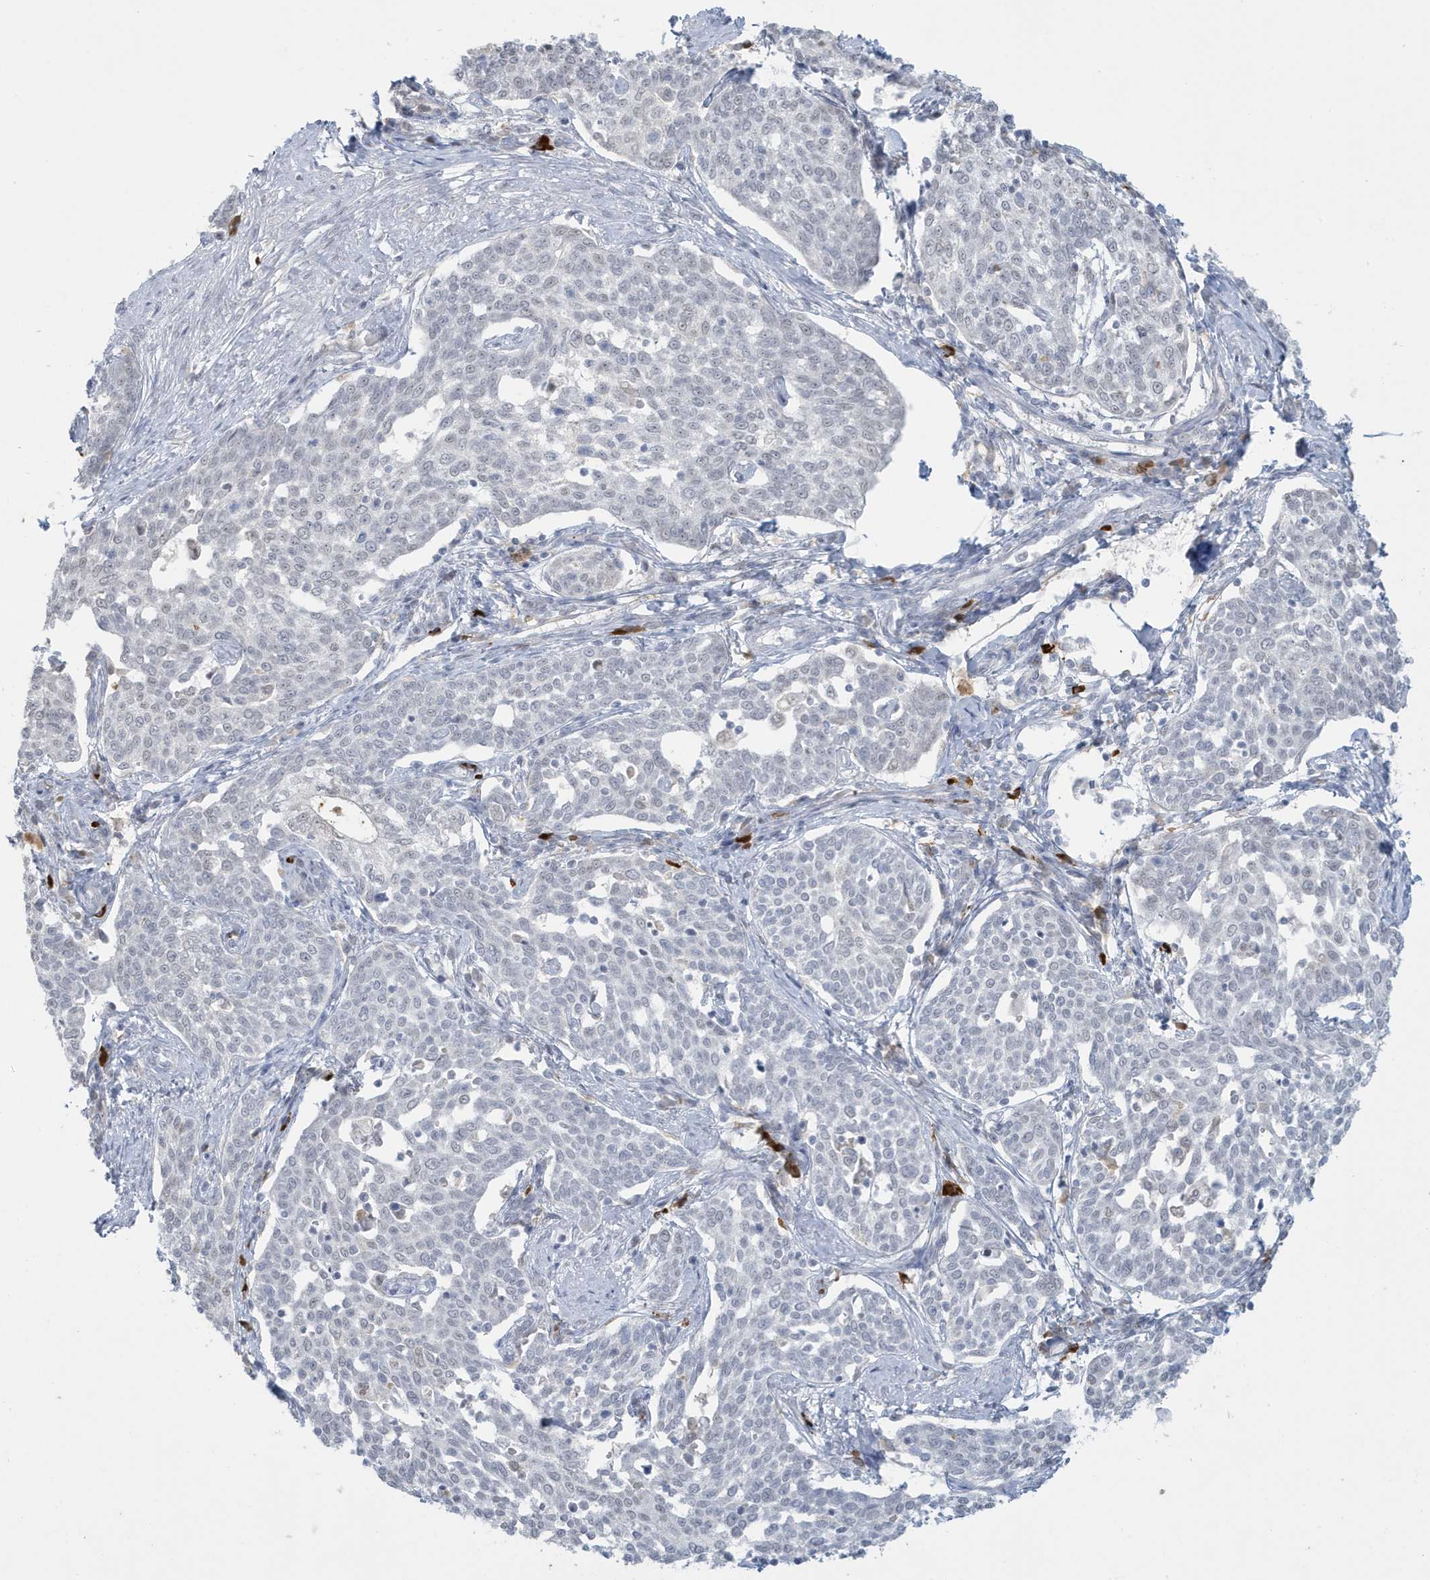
{"staining": {"intensity": "negative", "quantity": "none", "location": "none"}, "tissue": "cervical cancer", "cell_type": "Tumor cells", "image_type": "cancer", "snomed": [{"axis": "morphology", "description": "Squamous cell carcinoma, NOS"}, {"axis": "topography", "description": "Cervix"}], "caption": "Immunohistochemical staining of cervical cancer (squamous cell carcinoma) shows no significant expression in tumor cells.", "gene": "HERC6", "patient": {"sex": "female", "age": 34}}